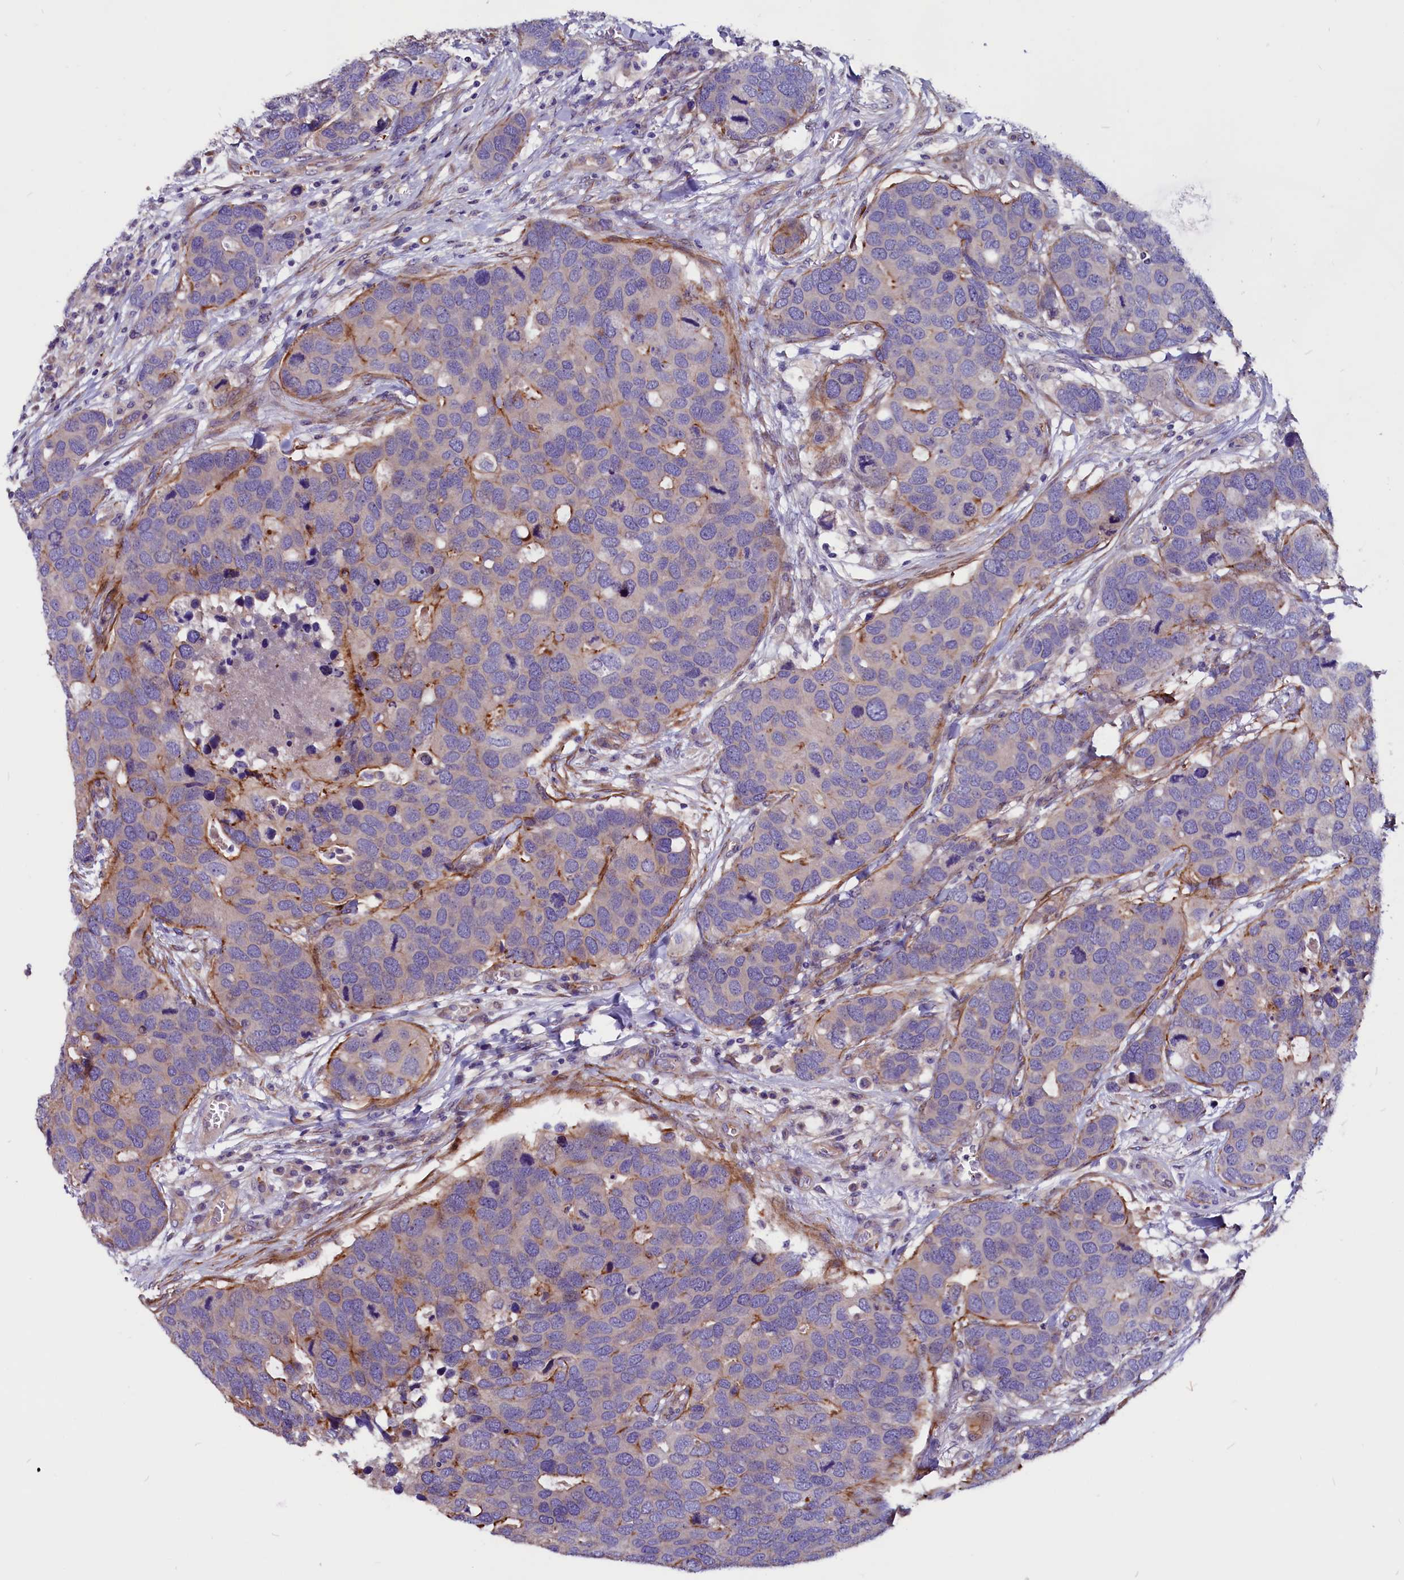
{"staining": {"intensity": "moderate", "quantity": "<25%", "location": "cytoplasmic/membranous"}, "tissue": "breast cancer", "cell_type": "Tumor cells", "image_type": "cancer", "snomed": [{"axis": "morphology", "description": "Duct carcinoma"}, {"axis": "topography", "description": "Breast"}], "caption": "Protein staining shows moderate cytoplasmic/membranous positivity in approximately <25% of tumor cells in breast cancer (invasive ductal carcinoma).", "gene": "ZNF749", "patient": {"sex": "female", "age": 83}}